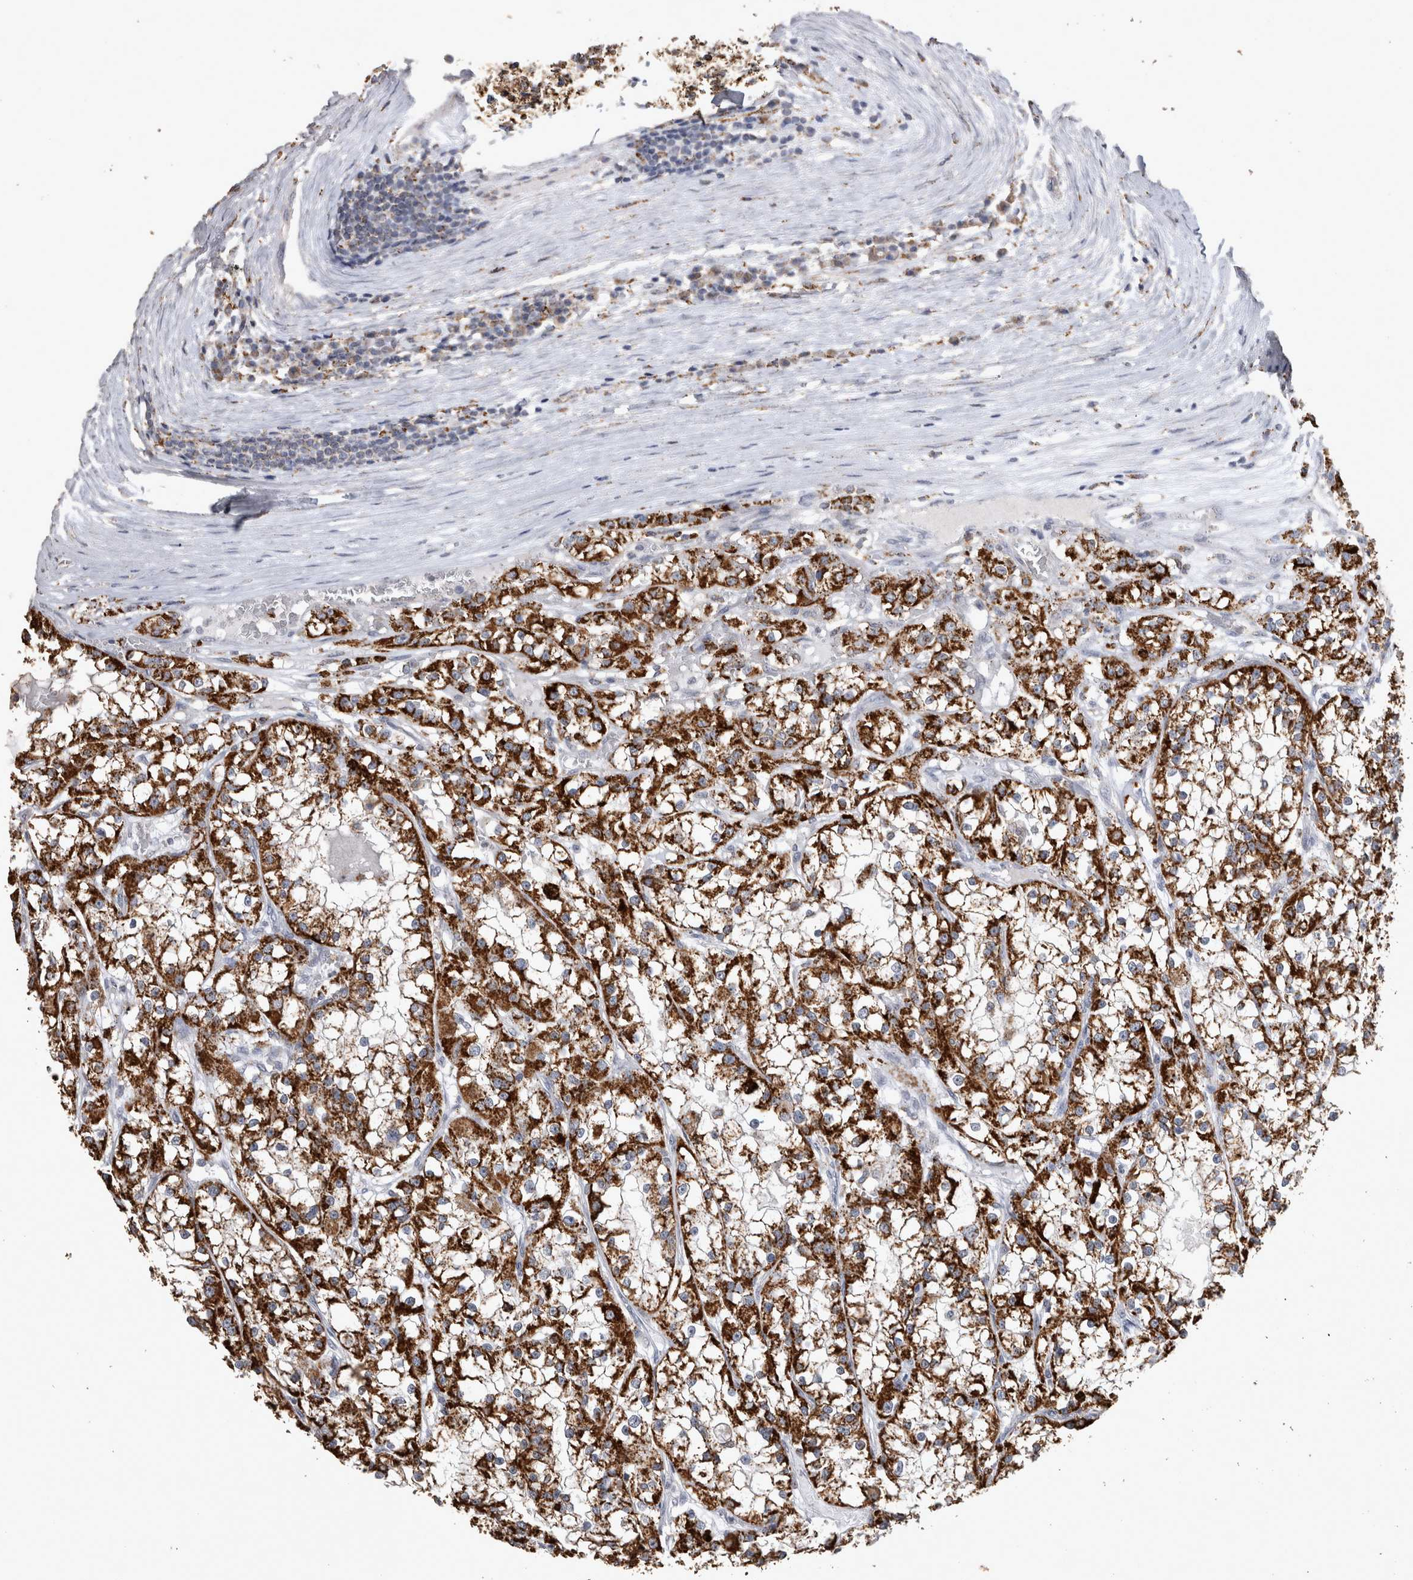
{"staining": {"intensity": "strong", "quantity": ">75%", "location": "cytoplasmic/membranous"}, "tissue": "renal cancer", "cell_type": "Tumor cells", "image_type": "cancer", "snomed": [{"axis": "morphology", "description": "Adenocarcinoma, NOS"}, {"axis": "topography", "description": "Kidney"}], "caption": "Brown immunohistochemical staining in renal adenocarcinoma exhibits strong cytoplasmic/membranous expression in approximately >75% of tumor cells.", "gene": "DKK3", "patient": {"sex": "female", "age": 52}}